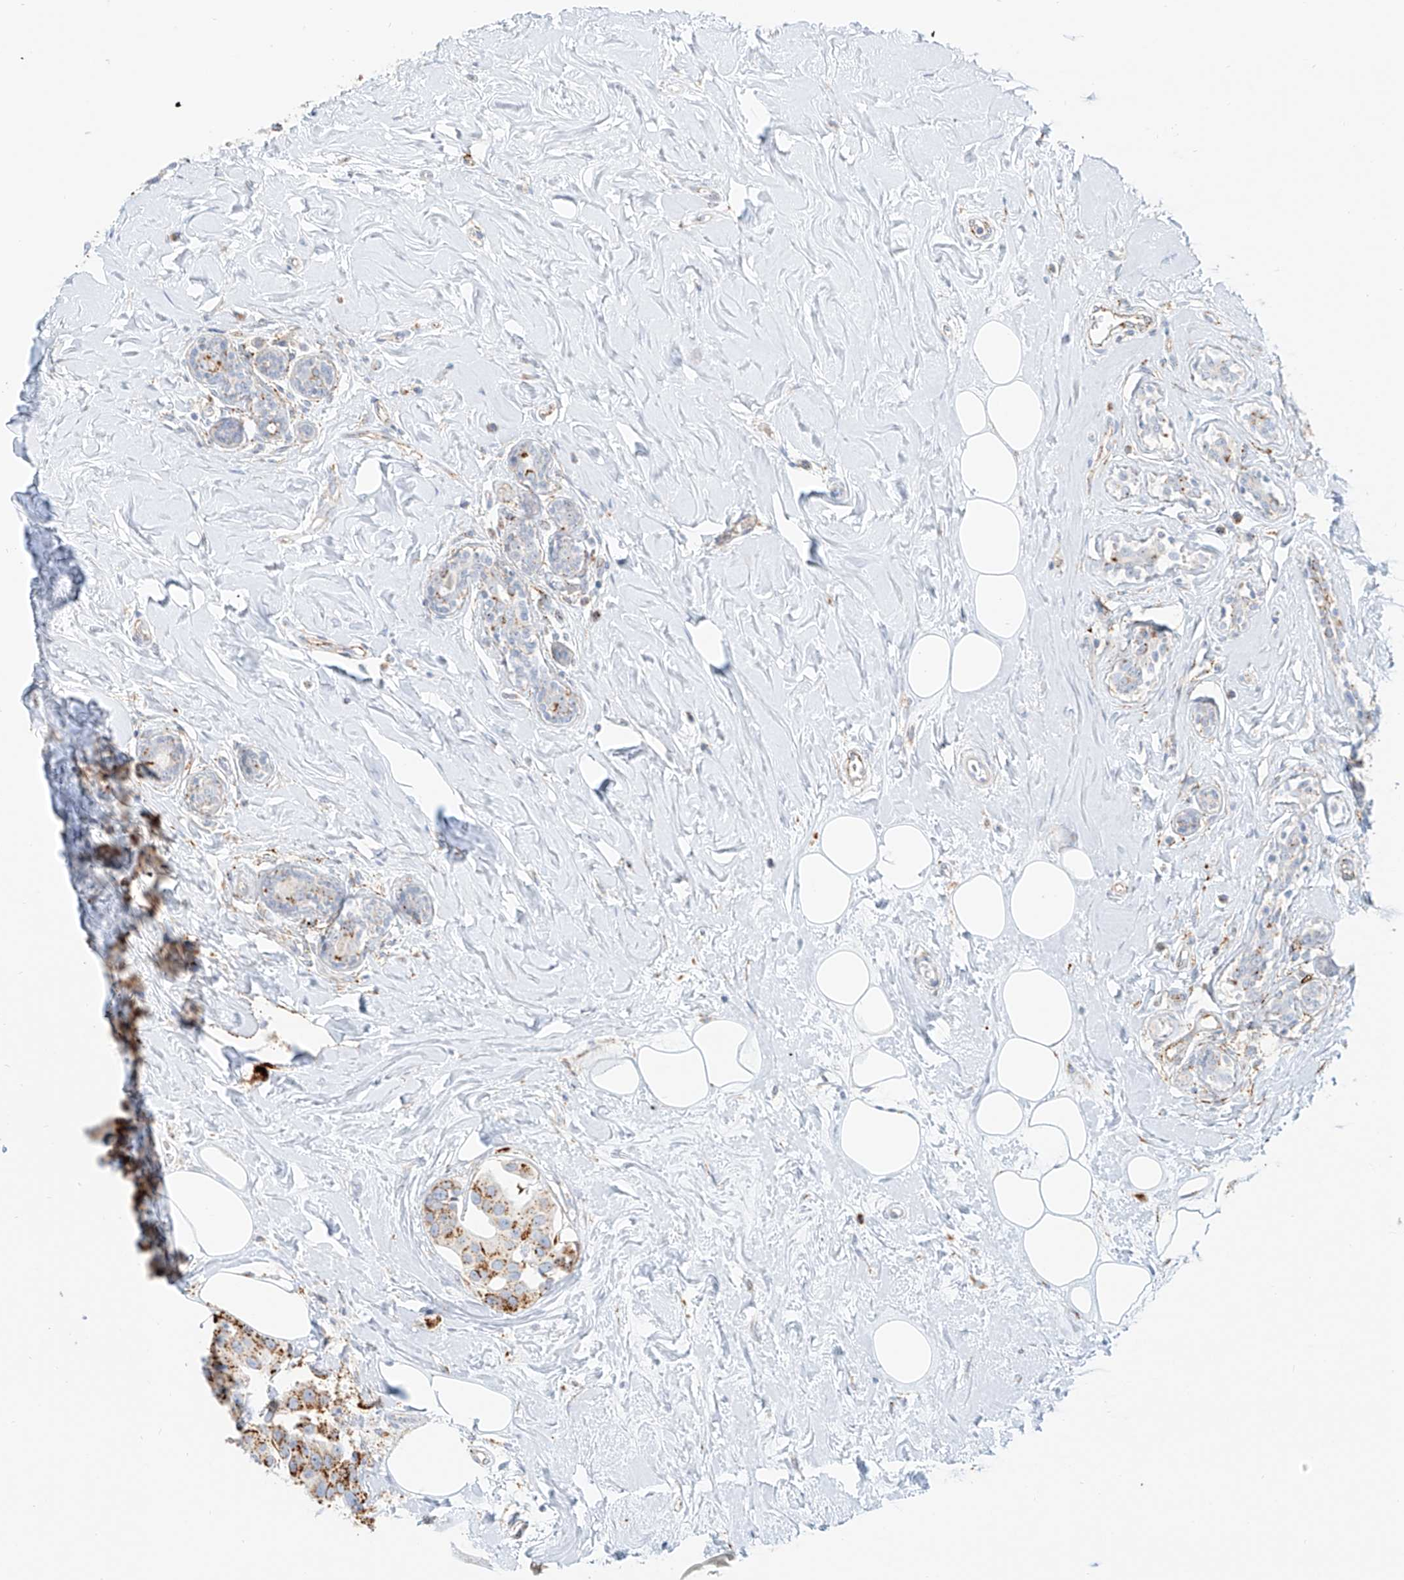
{"staining": {"intensity": "moderate", "quantity": ">75%", "location": "cytoplasmic/membranous"}, "tissue": "breast cancer", "cell_type": "Tumor cells", "image_type": "cancer", "snomed": [{"axis": "morphology", "description": "Normal tissue, NOS"}, {"axis": "morphology", "description": "Duct carcinoma"}, {"axis": "topography", "description": "Breast"}], "caption": "An IHC micrograph of neoplastic tissue is shown. Protein staining in brown labels moderate cytoplasmic/membranous positivity in breast invasive ductal carcinoma within tumor cells.", "gene": "SLC35F6", "patient": {"sex": "female", "age": 39}}